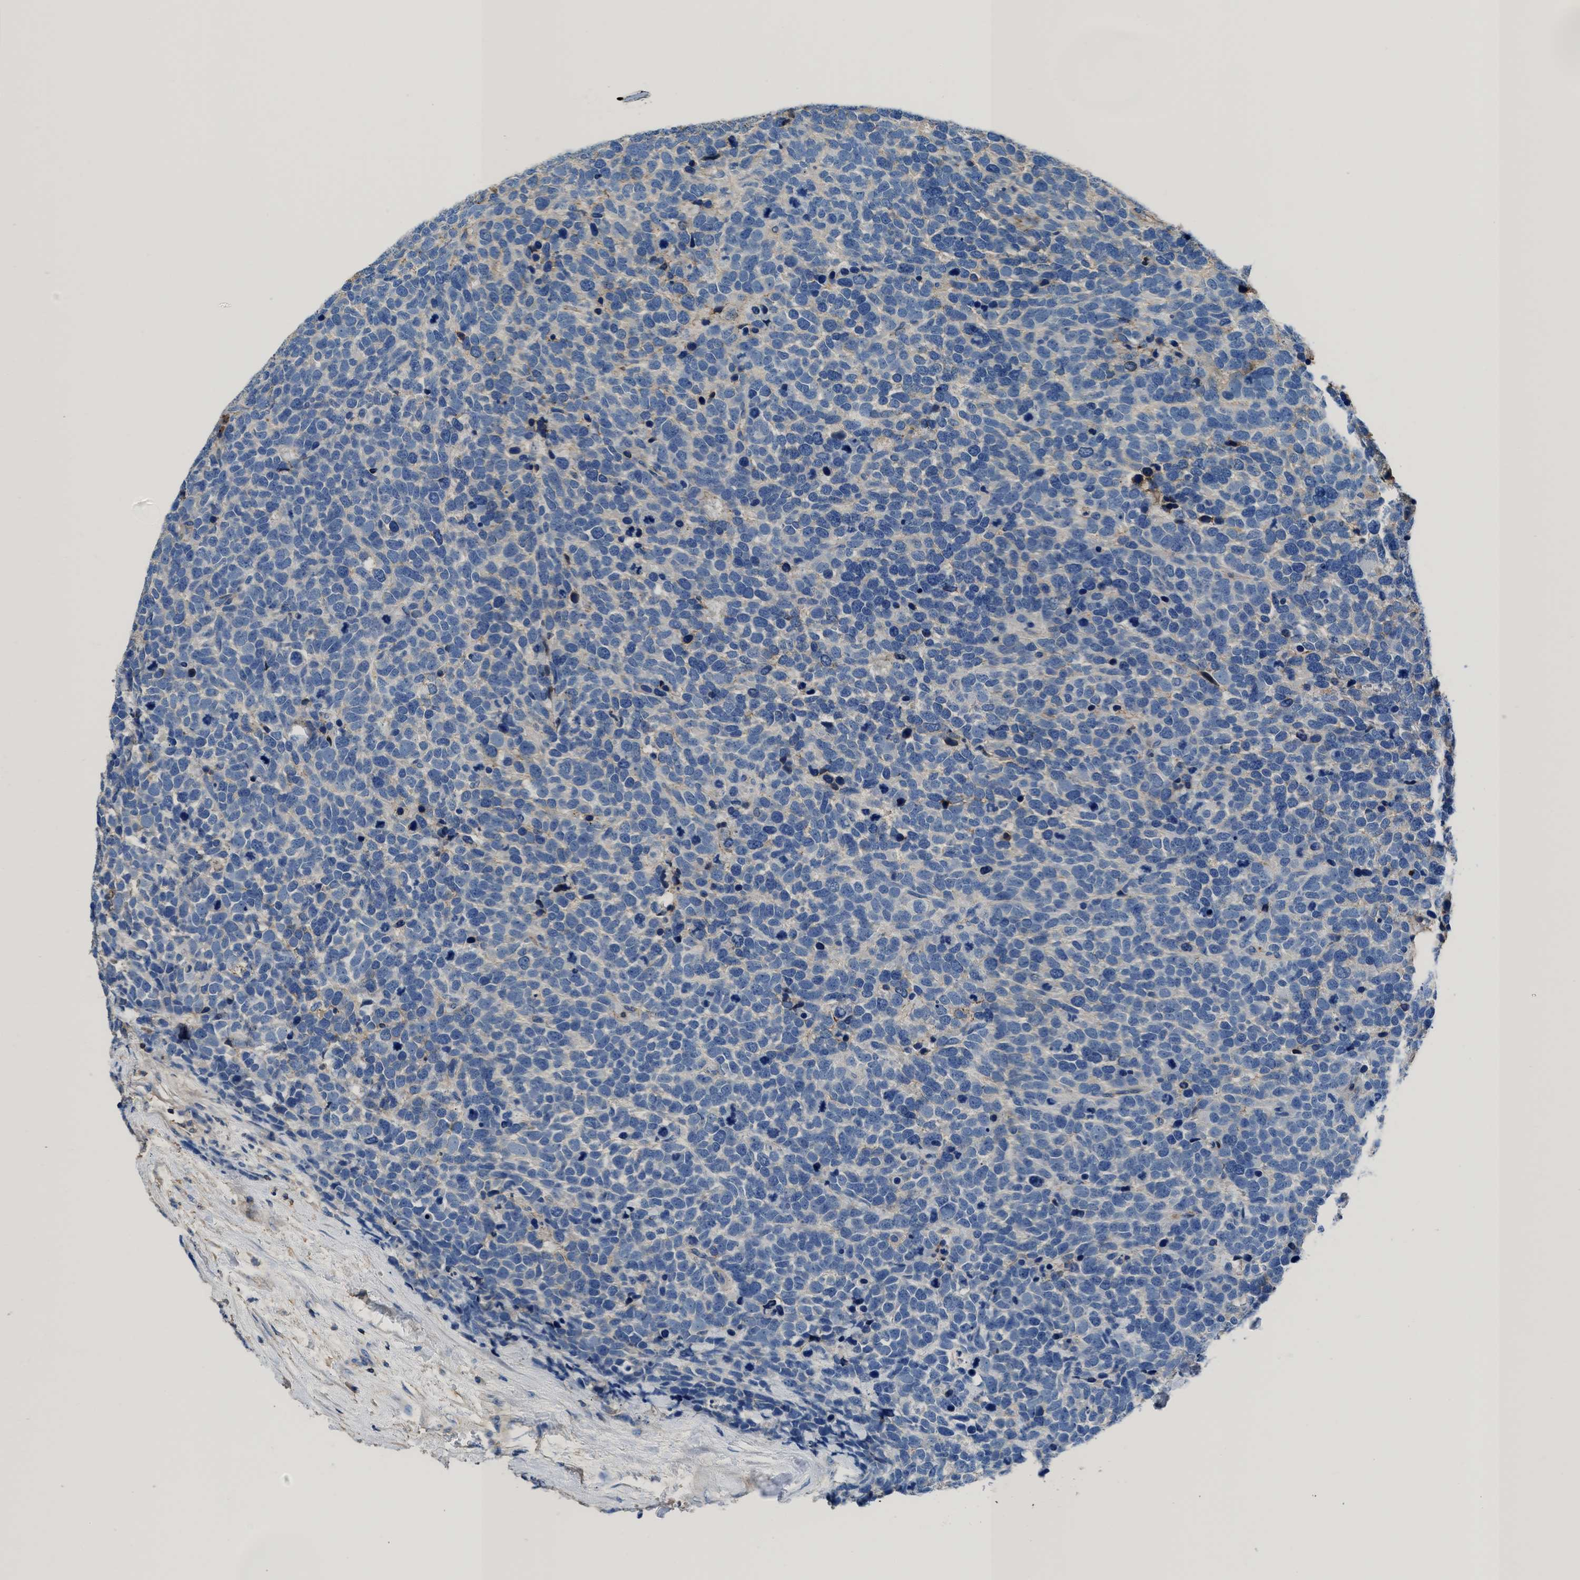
{"staining": {"intensity": "negative", "quantity": "none", "location": "none"}, "tissue": "urothelial cancer", "cell_type": "Tumor cells", "image_type": "cancer", "snomed": [{"axis": "morphology", "description": "Urothelial carcinoma, High grade"}, {"axis": "topography", "description": "Urinary bladder"}], "caption": "Urothelial carcinoma (high-grade) was stained to show a protein in brown. There is no significant expression in tumor cells.", "gene": "KCNQ4", "patient": {"sex": "female", "age": 82}}